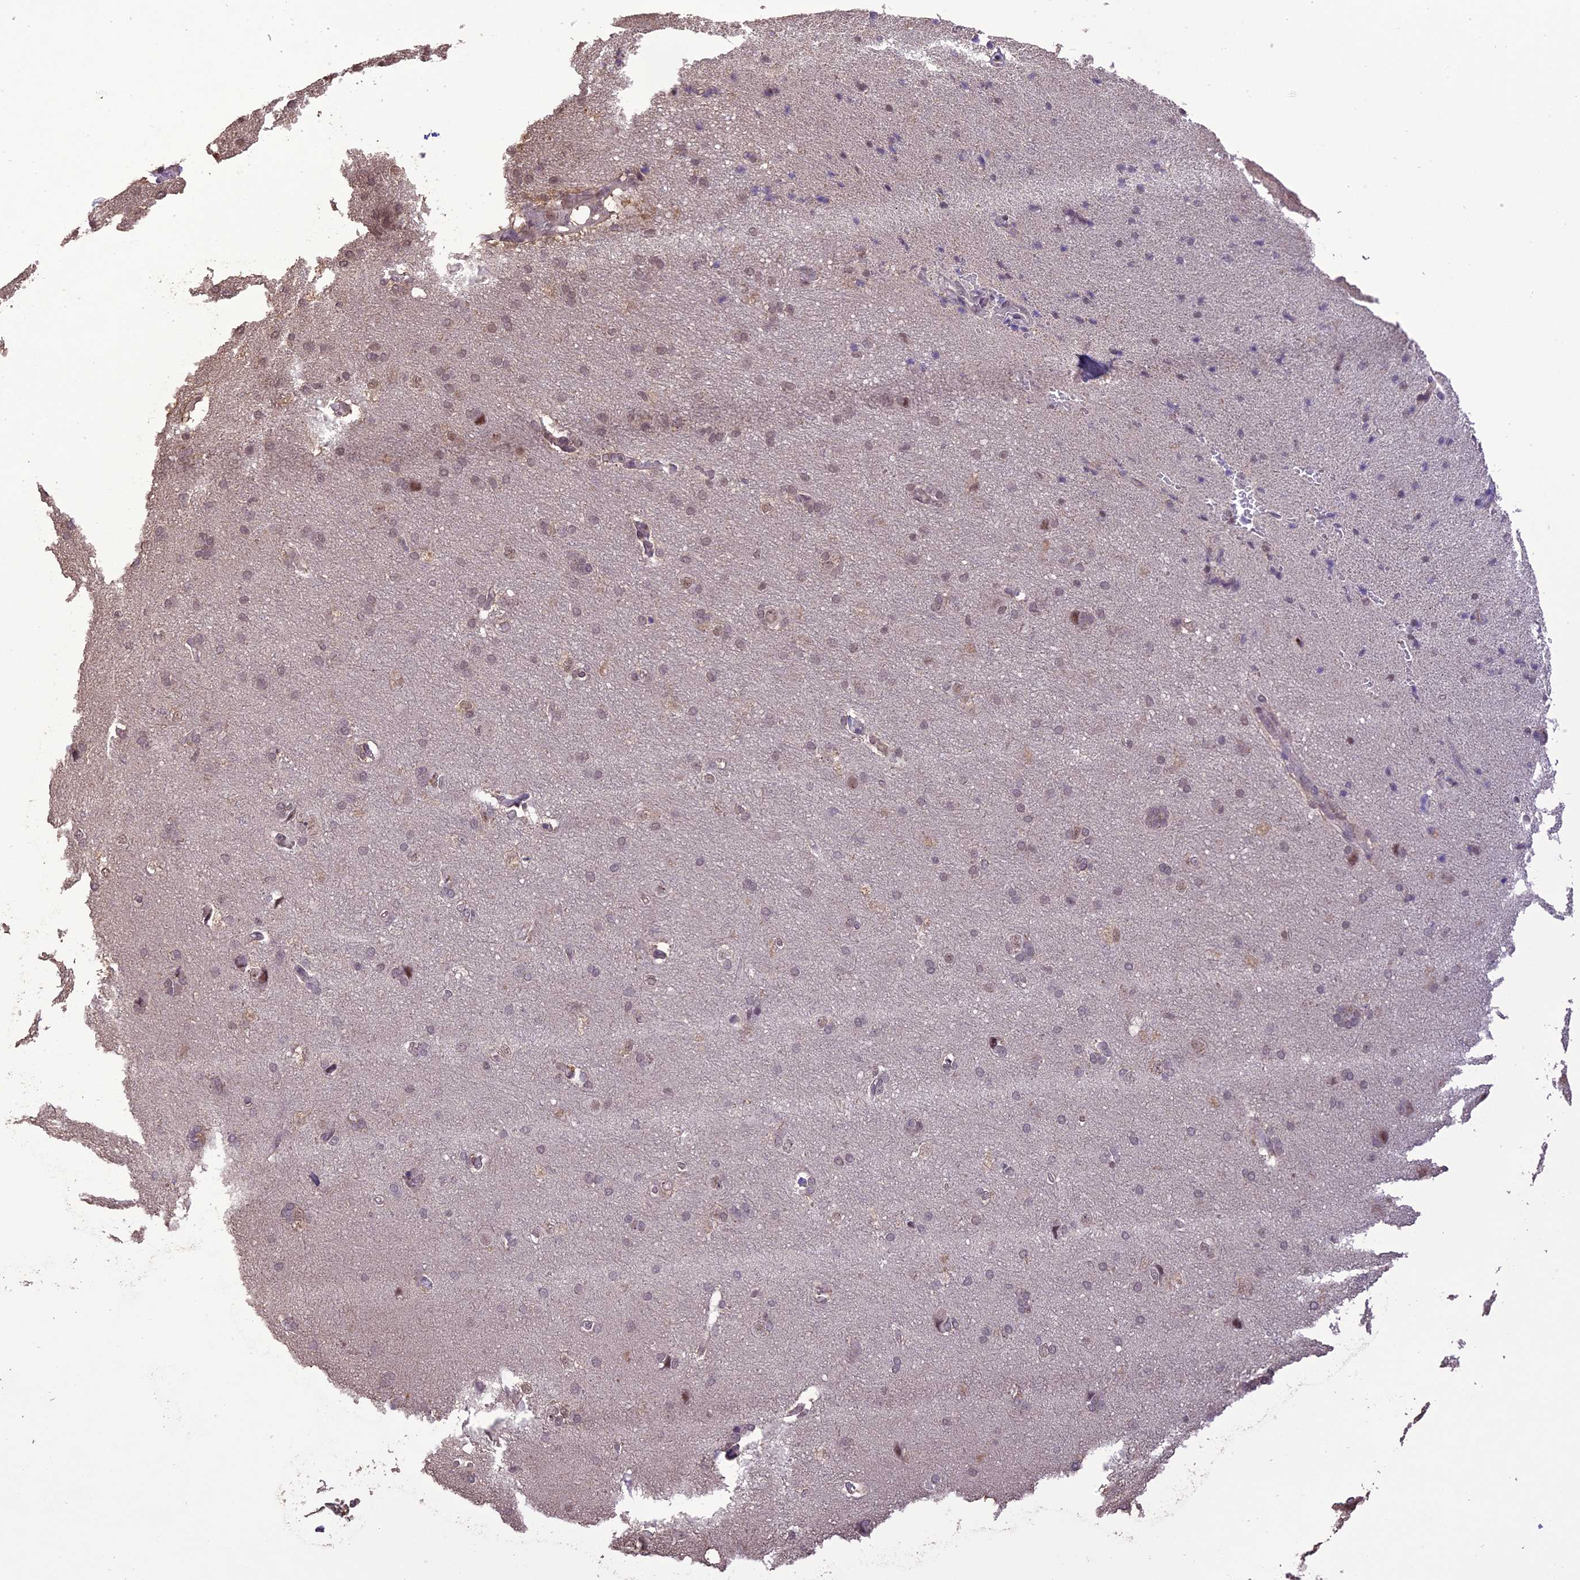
{"staining": {"intensity": "weak", "quantity": "<25%", "location": "nuclear"}, "tissue": "cerebral cortex", "cell_type": "Endothelial cells", "image_type": "normal", "snomed": [{"axis": "morphology", "description": "Normal tissue, NOS"}, {"axis": "topography", "description": "Cerebral cortex"}], "caption": "Histopathology image shows no significant protein expression in endothelial cells of benign cerebral cortex.", "gene": "TIGD7", "patient": {"sex": "male", "age": 62}}